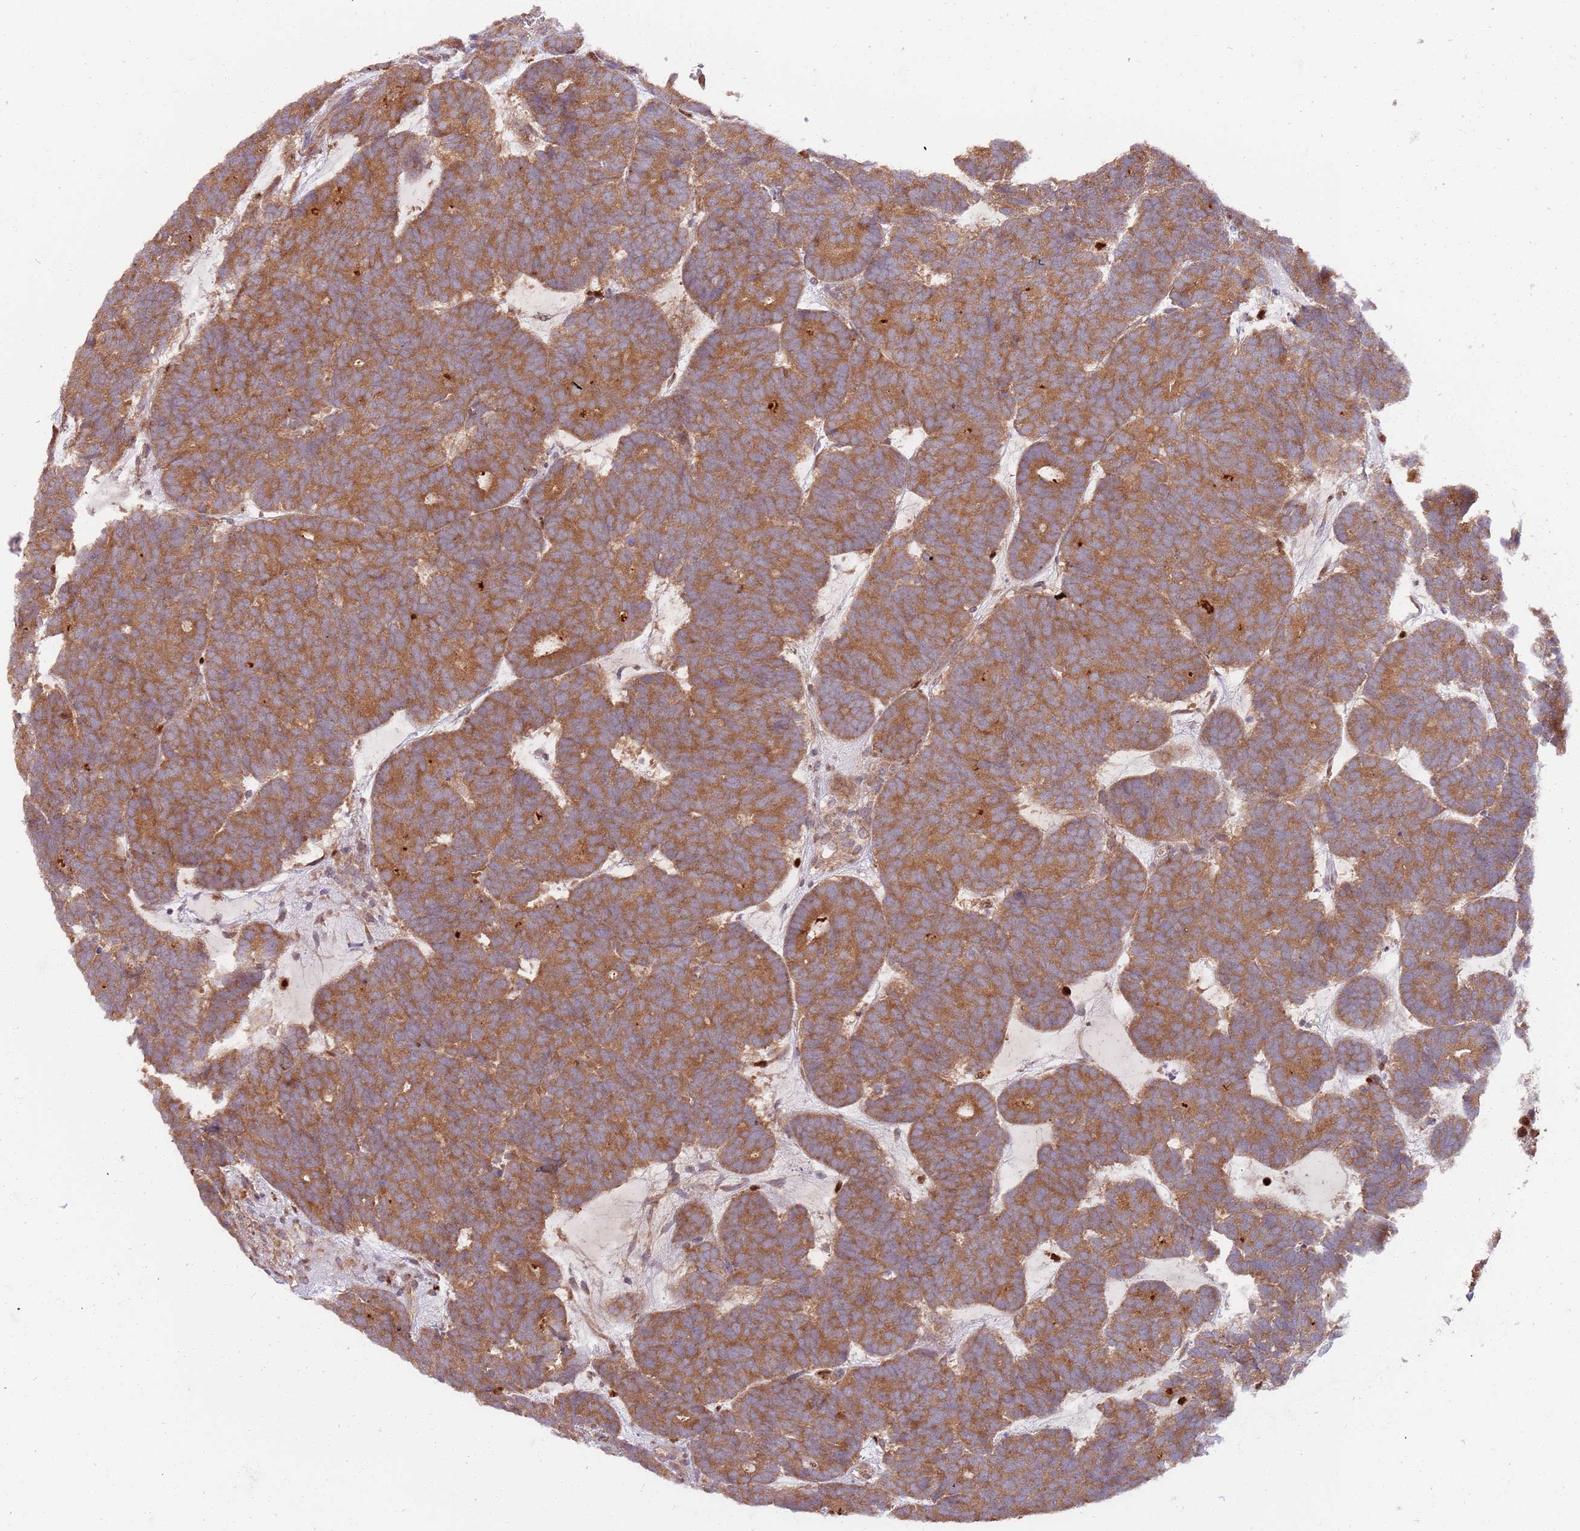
{"staining": {"intensity": "moderate", "quantity": ">75%", "location": "cytoplasmic/membranous"}, "tissue": "head and neck cancer", "cell_type": "Tumor cells", "image_type": "cancer", "snomed": [{"axis": "morphology", "description": "Adenocarcinoma, NOS"}, {"axis": "topography", "description": "Head-Neck"}], "caption": "A micrograph showing moderate cytoplasmic/membranous staining in about >75% of tumor cells in head and neck cancer (adenocarcinoma), as visualized by brown immunohistochemical staining.", "gene": "OSBP", "patient": {"sex": "female", "age": 81}}